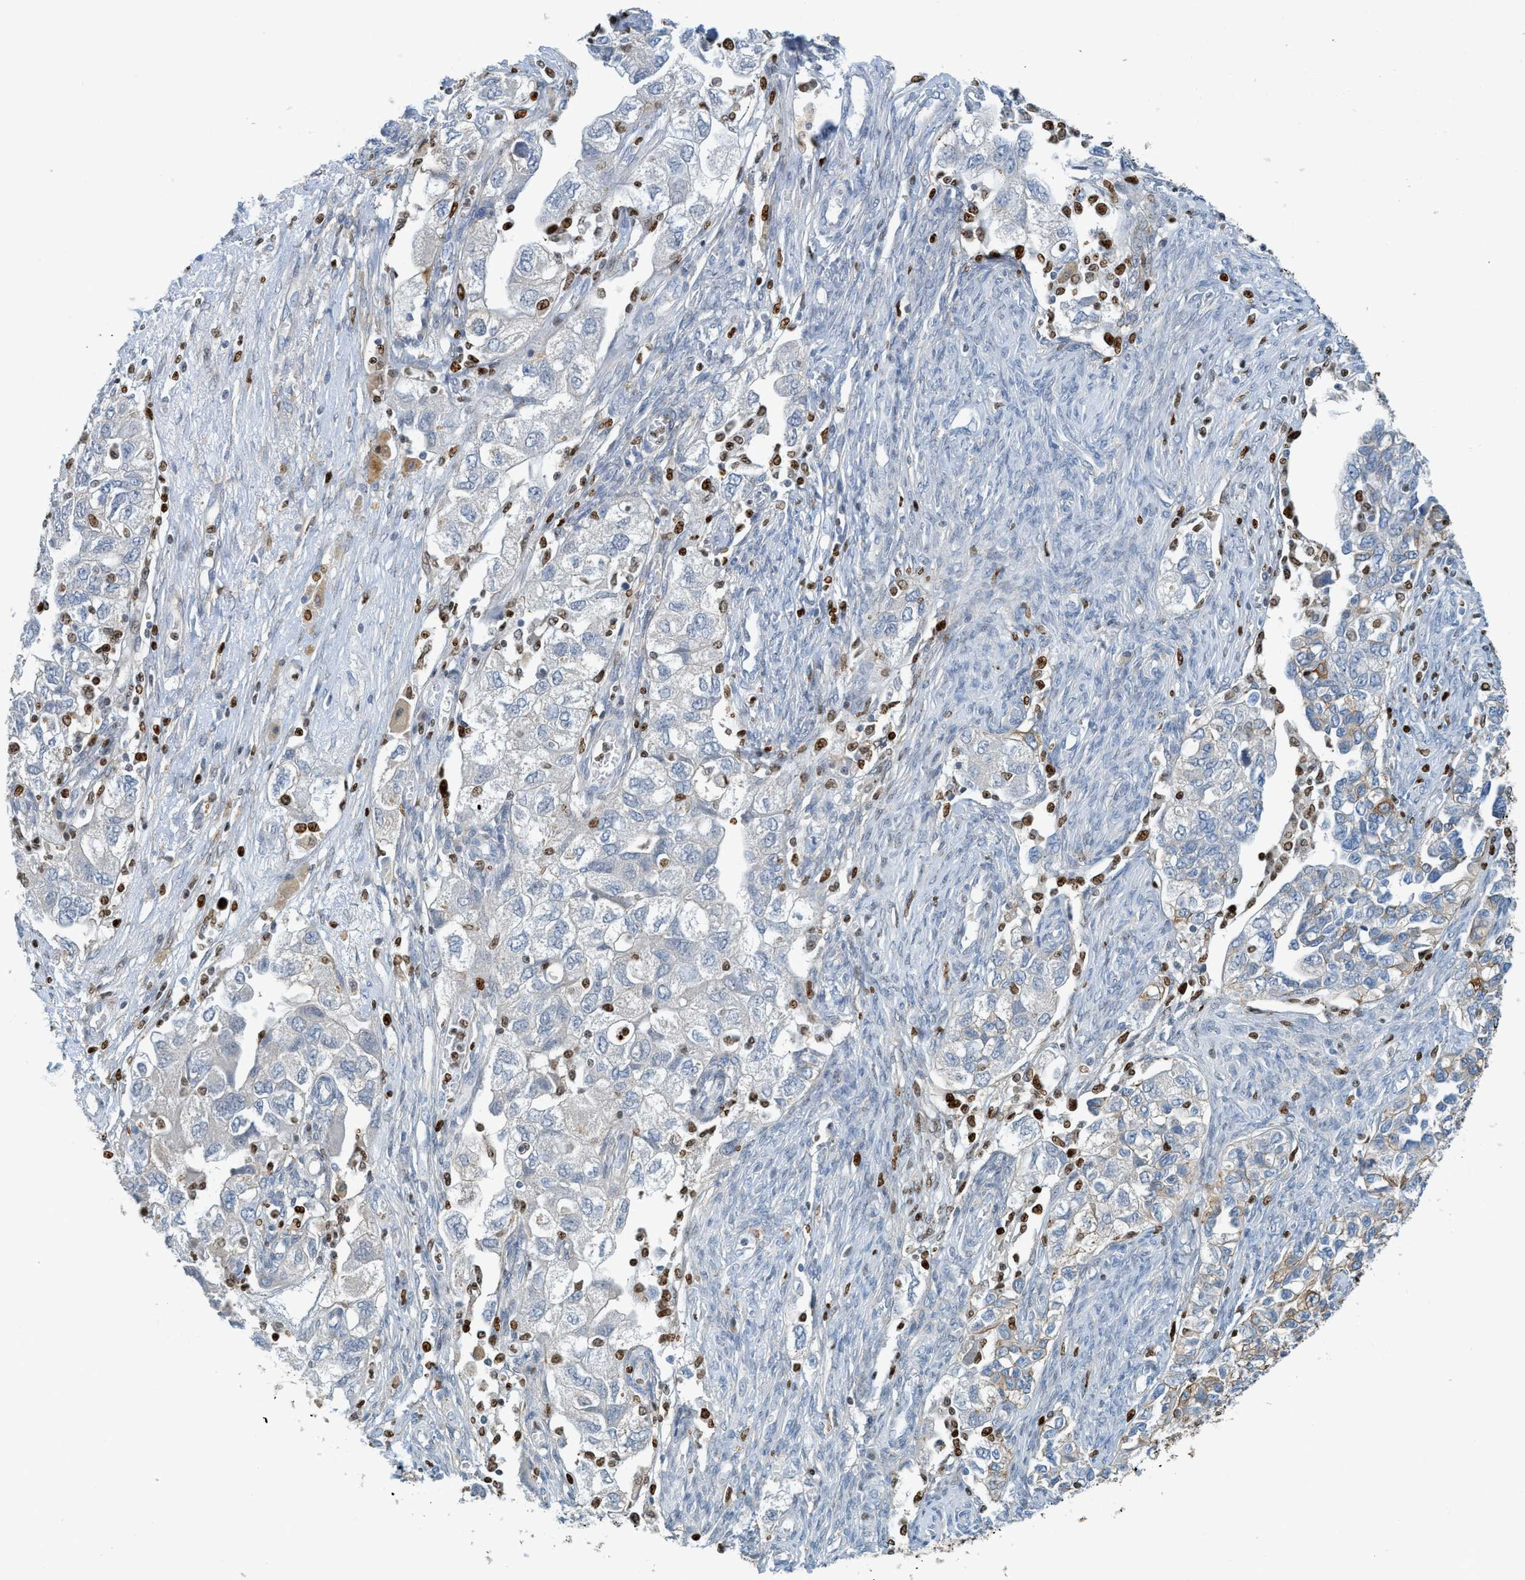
{"staining": {"intensity": "moderate", "quantity": "<25%", "location": "cytoplasmic/membranous"}, "tissue": "ovarian cancer", "cell_type": "Tumor cells", "image_type": "cancer", "snomed": [{"axis": "morphology", "description": "Carcinoma, NOS"}, {"axis": "morphology", "description": "Cystadenocarcinoma, serous, NOS"}, {"axis": "topography", "description": "Ovary"}], "caption": "Immunohistochemistry micrograph of neoplastic tissue: human serous cystadenocarcinoma (ovarian) stained using IHC exhibits low levels of moderate protein expression localized specifically in the cytoplasmic/membranous of tumor cells, appearing as a cytoplasmic/membranous brown color.", "gene": "SH3D19", "patient": {"sex": "female", "age": 69}}